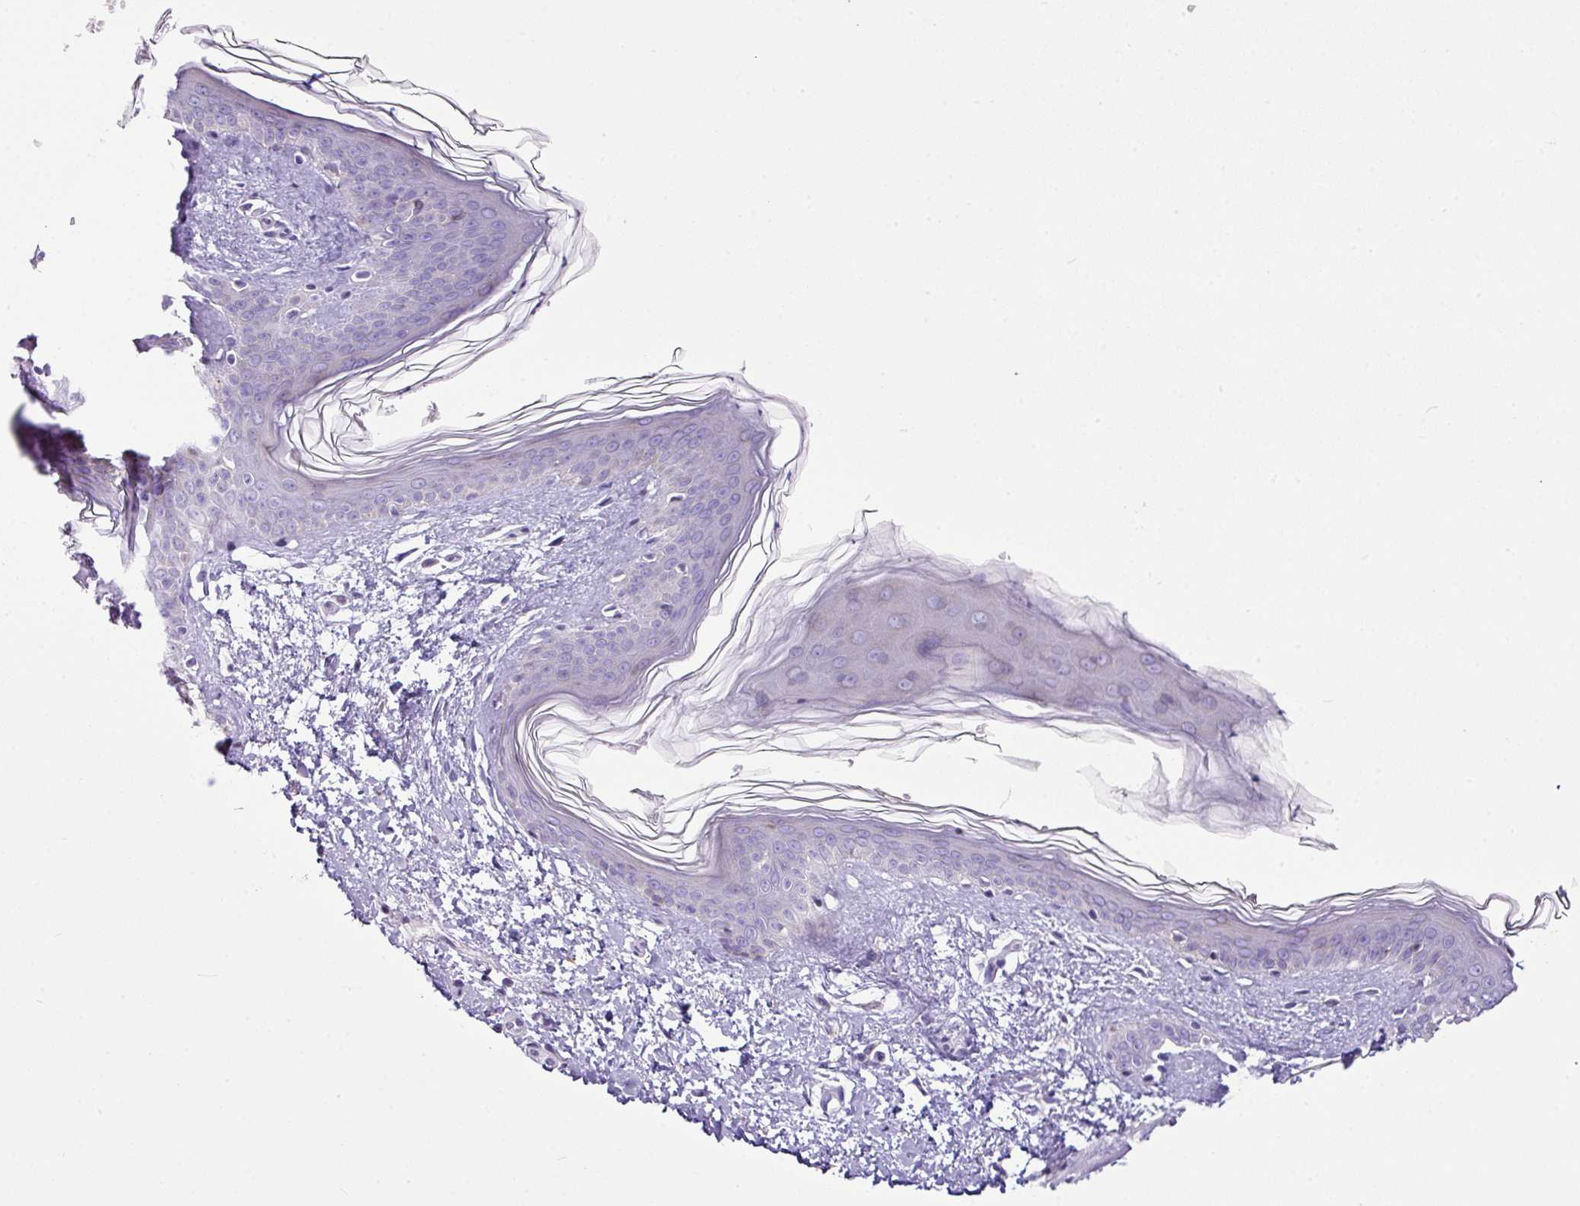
{"staining": {"intensity": "negative", "quantity": "none", "location": "none"}, "tissue": "skin", "cell_type": "Fibroblasts", "image_type": "normal", "snomed": [{"axis": "morphology", "description": "Normal tissue, NOS"}, {"axis": "topography", "description": "Skin"}], "caption": "This is a histopathology image of immunohistochemistry staining of unremarkable skin, which shows no positivity in fibroblasts.", "gene": "RGS21", "patient": {"sex": "female", "age": 41}}